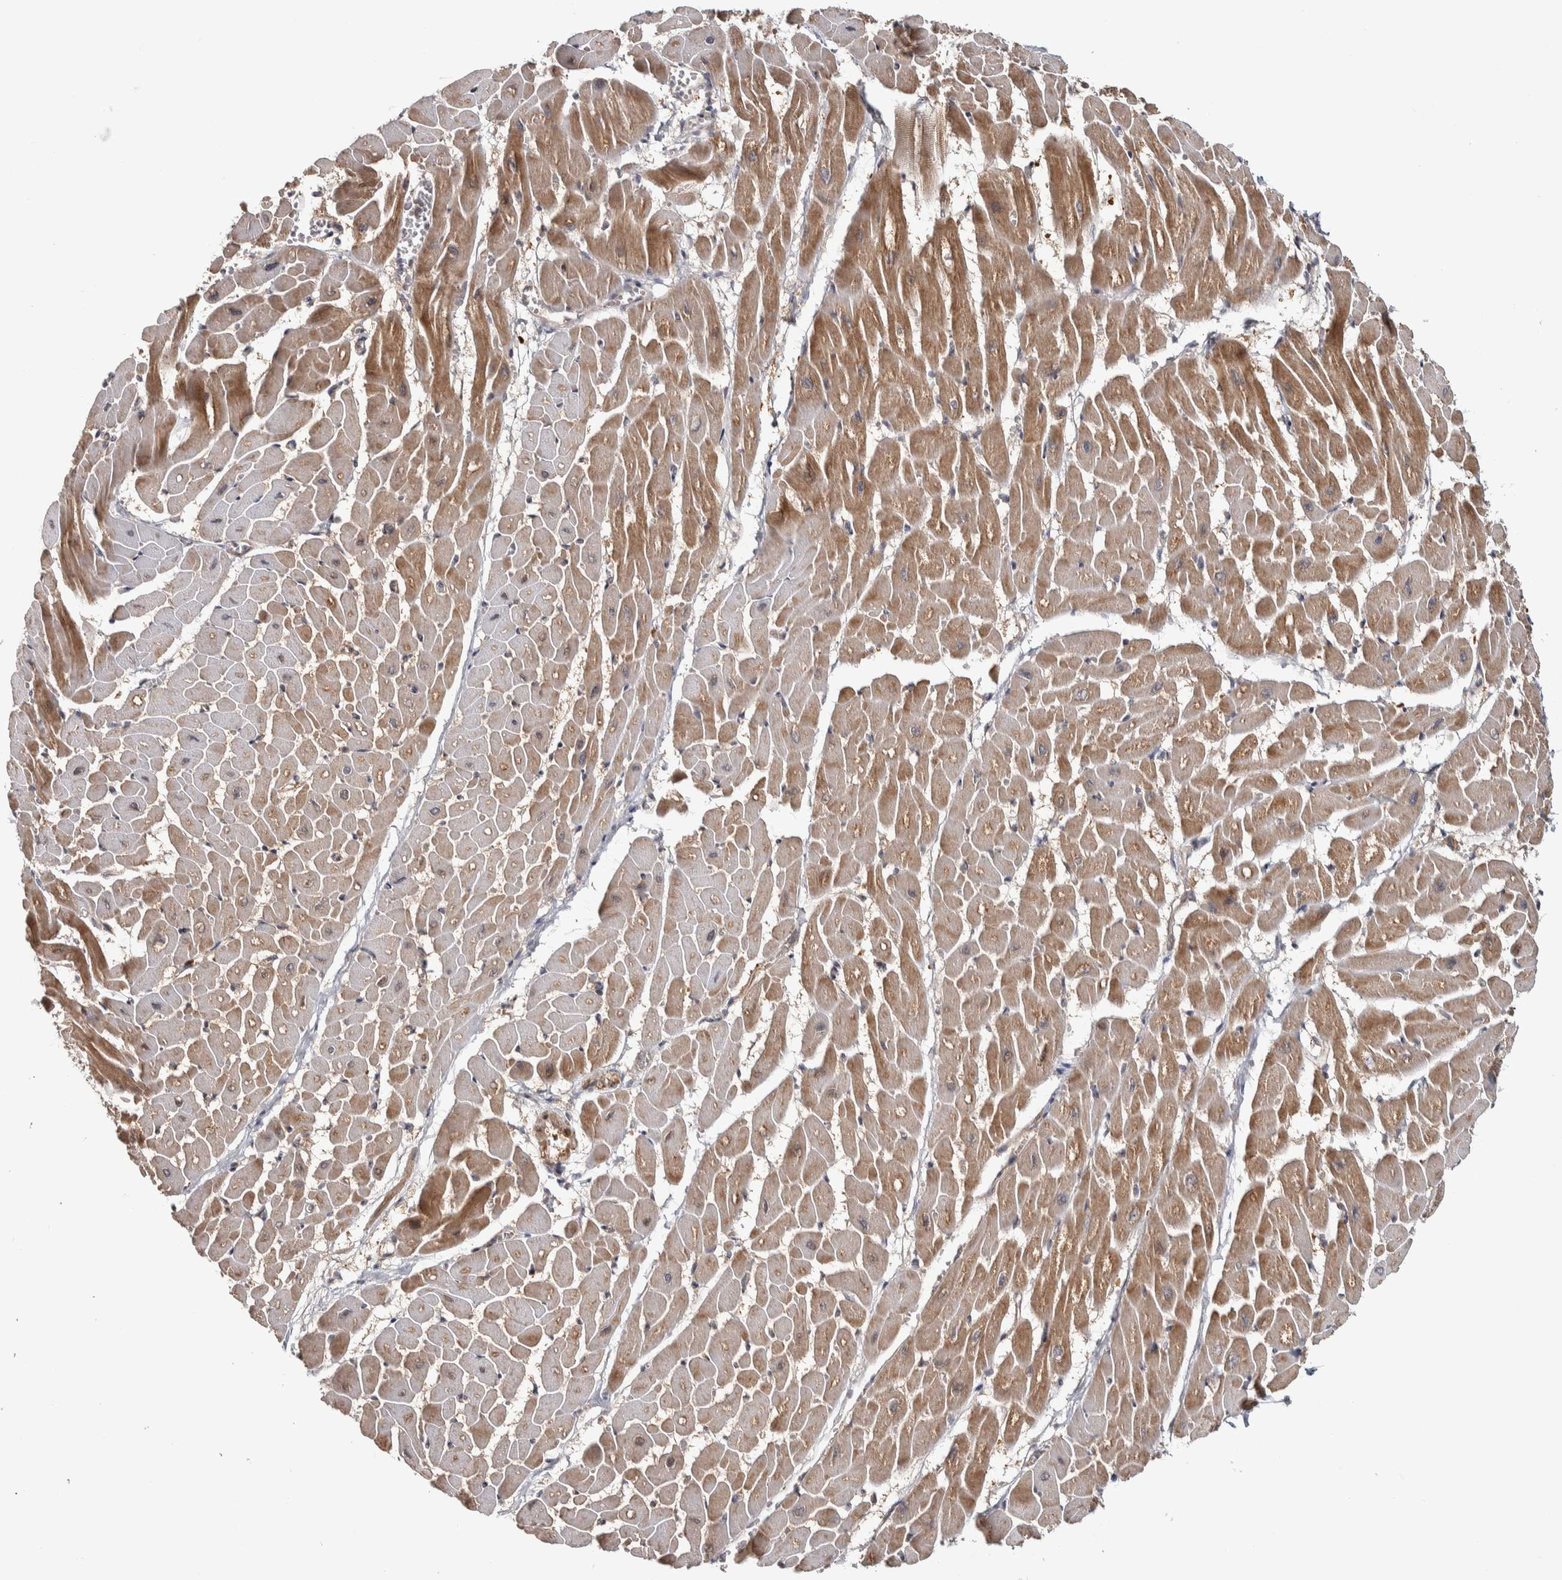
{"staining": {"intensity": "moderate", "quantity": ">75%", "location": "cytoplasmic/membranous"}, "tissue": "heart muscle", "cell_type": "Cardiomyocytes", "image_type": "normal", "snomed": [{"axis": "morphology", "description": "Normal tissue, NOS"}, {"axis": "topography", "description": "Heart"}], "caption": "Immunohistochemical staining of normal heart muscle demonstrates moderate cytoplasmic/membranous protein positivity in approximately >75% of cardiomyocytes. Nuclei are stained in blue.", "gene": "CHMP4C", "patient": {"sex": "male", "age": 45}}